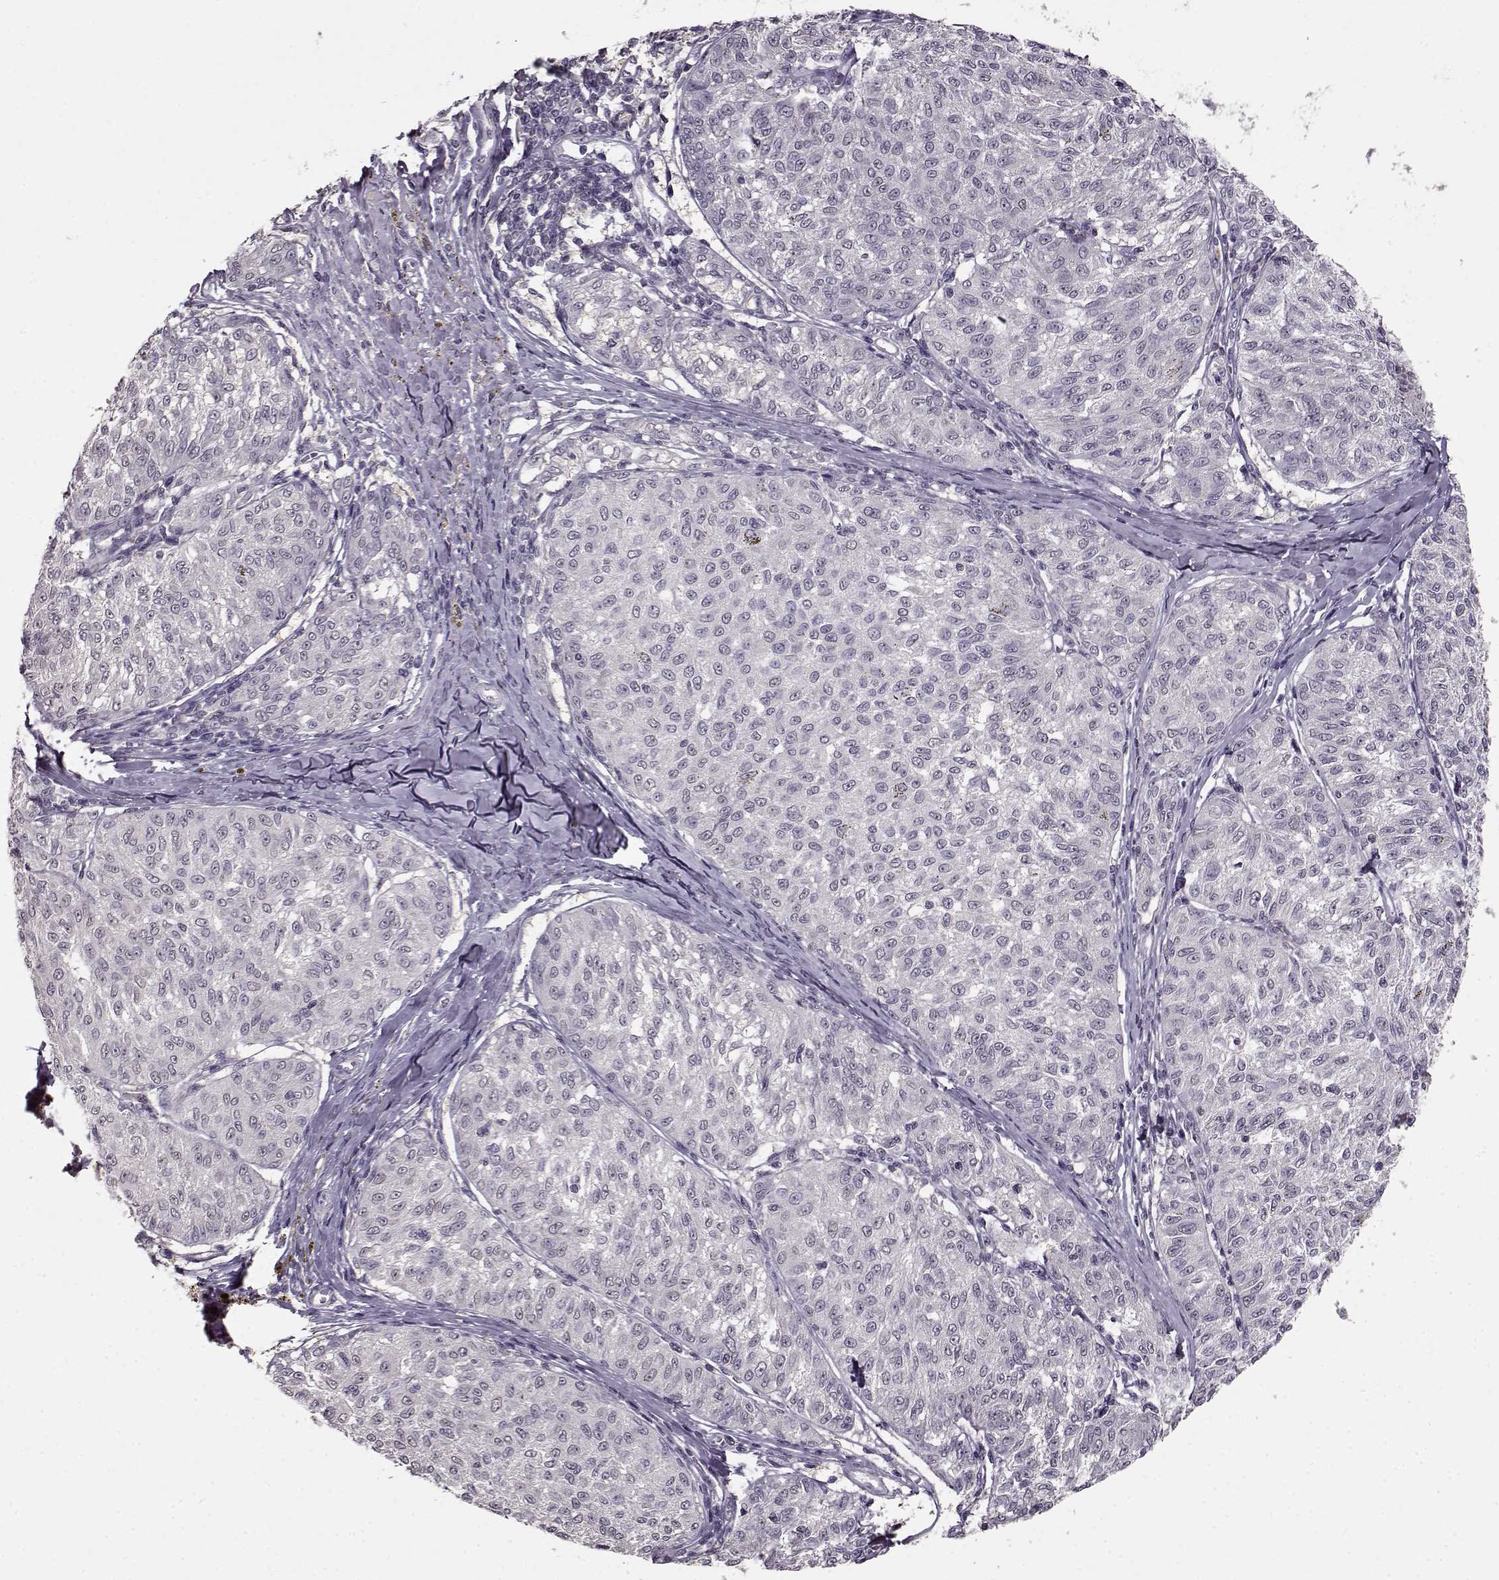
{"staining": {"intensity": "weak", "quantity": "25%-75%", "location": "nuclear"}, "tissue": "melanoma", "cell_type": "Tumor cells", "image_type": "cancer", "snomed": [{"axis": "morphology", "description": "Malignant melanoma, NOS"}, {"axis": "topography", "description": "Skin"}], "caption": "Weak nuclear expression for a protein is seen in approximately 25%-75% of tumor cells of malignant melanoma using IHC.", "gene": "RP1L1", "patient": {"sex": "female", "age": 72}}